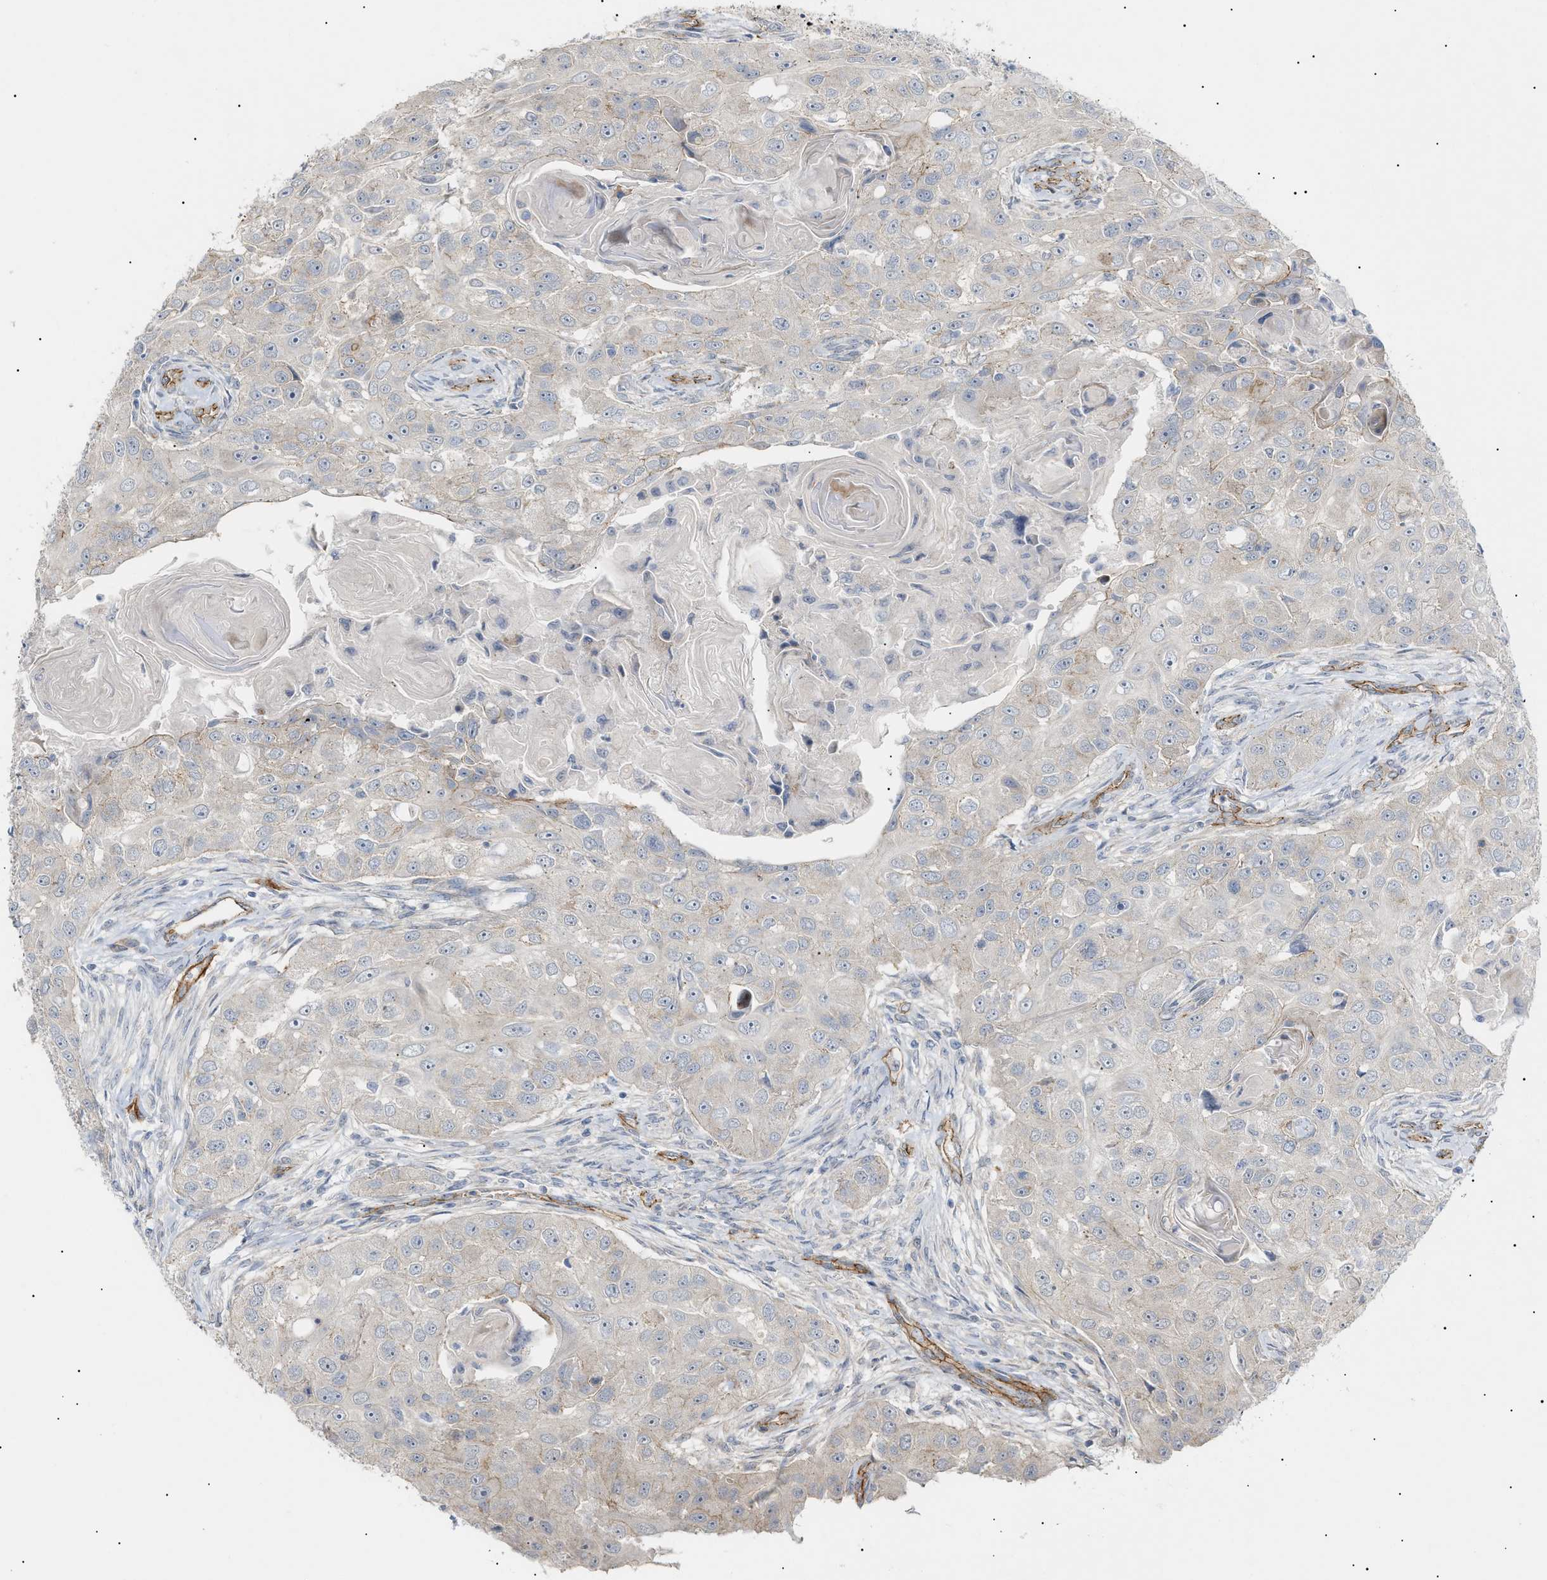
{"staining": {"intensity": "weak", "quantity": "<25%", "location": "cytoplasmic/membranous"}, "tissue": "head and neck cancer", "cell_type": "Tumor cells", "image_type": "cancer", "snomed": [{"axis": "morphology", "description": "Normal tissue, NOS"}, {"axis": "morphology", "description": "Squamous cell carcinoma, NOS"}, {"axis": "topography", "description": "Skeletal muscle"}, {"axis": "topography", "description": "Head-Neck"}], "caption": "This is a histopathology image of immunohistochemistry staining of head and neck squamous cell carcinoma, which shows no expression in tumor cells. (Stains: DAB (3,3'-diaminobenzidine) immunohistochemistry (IHC) with hematoxylin counter stain, Microscopy: brightfield microscopy at high magnification).", "gene": "ZFHX2", "patient": {"sex": "male", "age": 51}}